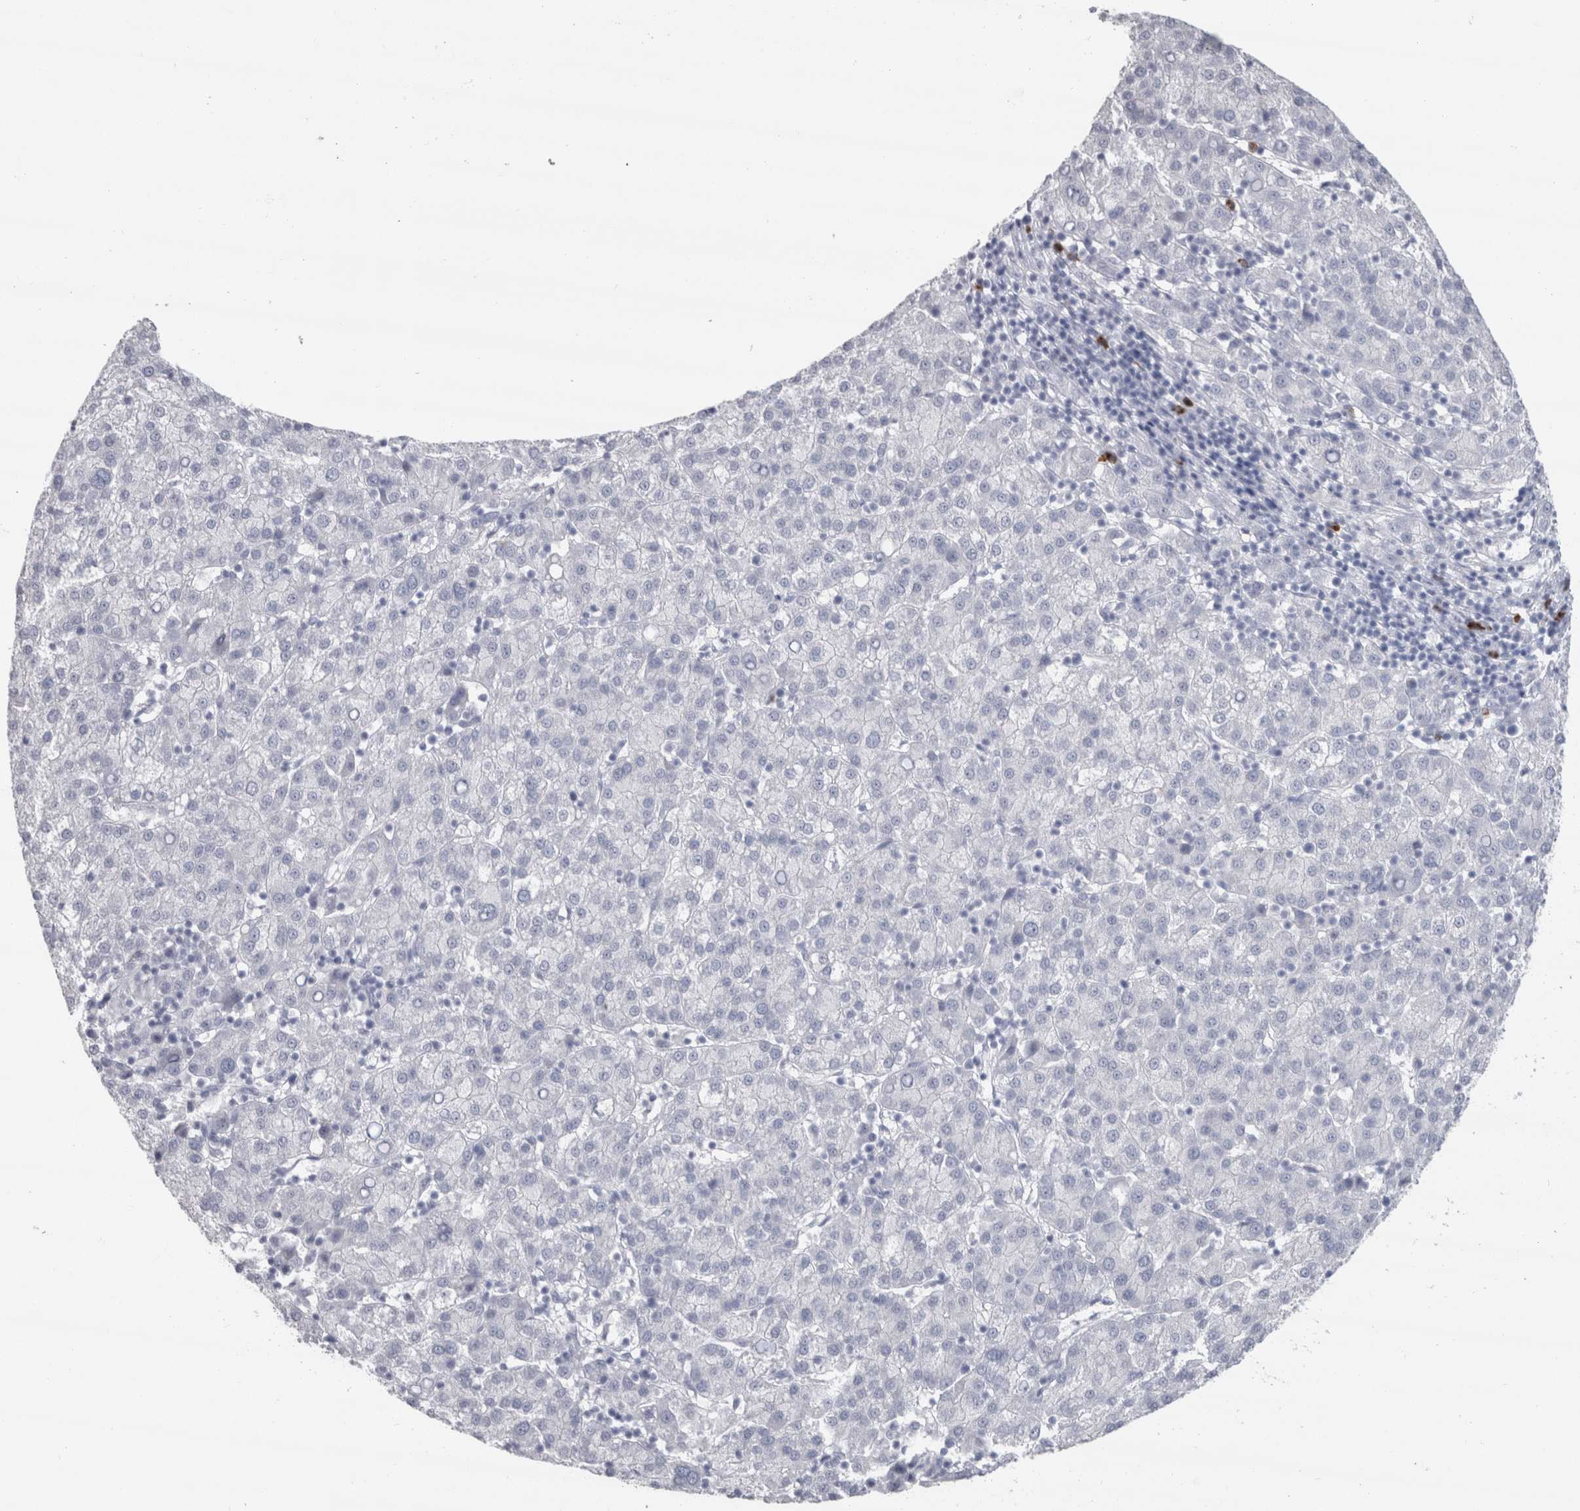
{"staining": {"intensity": "negative", "quantity": "none", "location": "none"}, "tissue": "liver cancer", "cell_type": "Tumor cells", "image_type": "cancer", "snomed": [{"axis": "morphology", "description": "Carcinoma, Hepatocellular, NOS"}, {"axis": "topography", "description": "Liver"}], "caption": "Protein analysis of liver hepatocellular carcinoma demonstrates no significant staining in tumor cells.", "gene": "CDH17", "patient": {"sex": "female", "age": 58}}